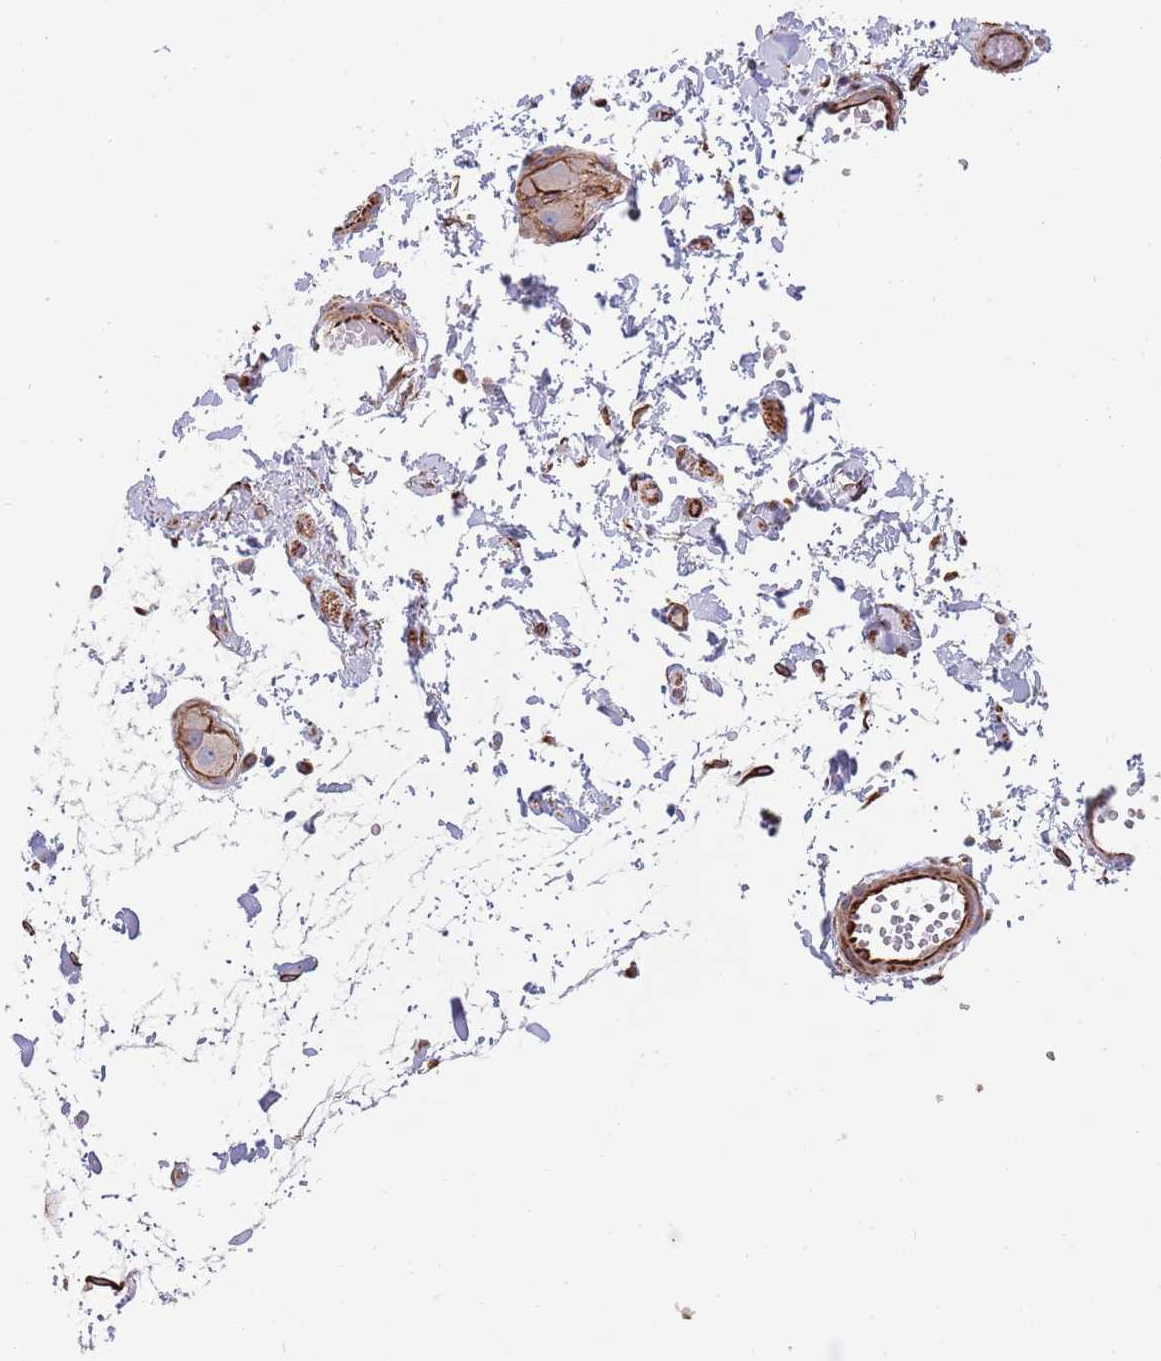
{"staining": {"intensity": "moderate", "quantity": ">75%", "location": "cytoplasmic/membranous"}, "tissue": "colon", "cell_type": "Endothelial cells", "image_type": "normal", "snomed": [{"axis": "morphology", "description": "Normal tissue, NOS"}, {"axis": "topography", "description": "Colon"}], "caption": "Approximately >75% of endothelial cells in benign colon show moderate cytoplasmic/membranous protein staining as visualized by brown immunohistochemical staining.", "gene": "MOGAT1", "patient": {"sex": "male", "age": 84}}